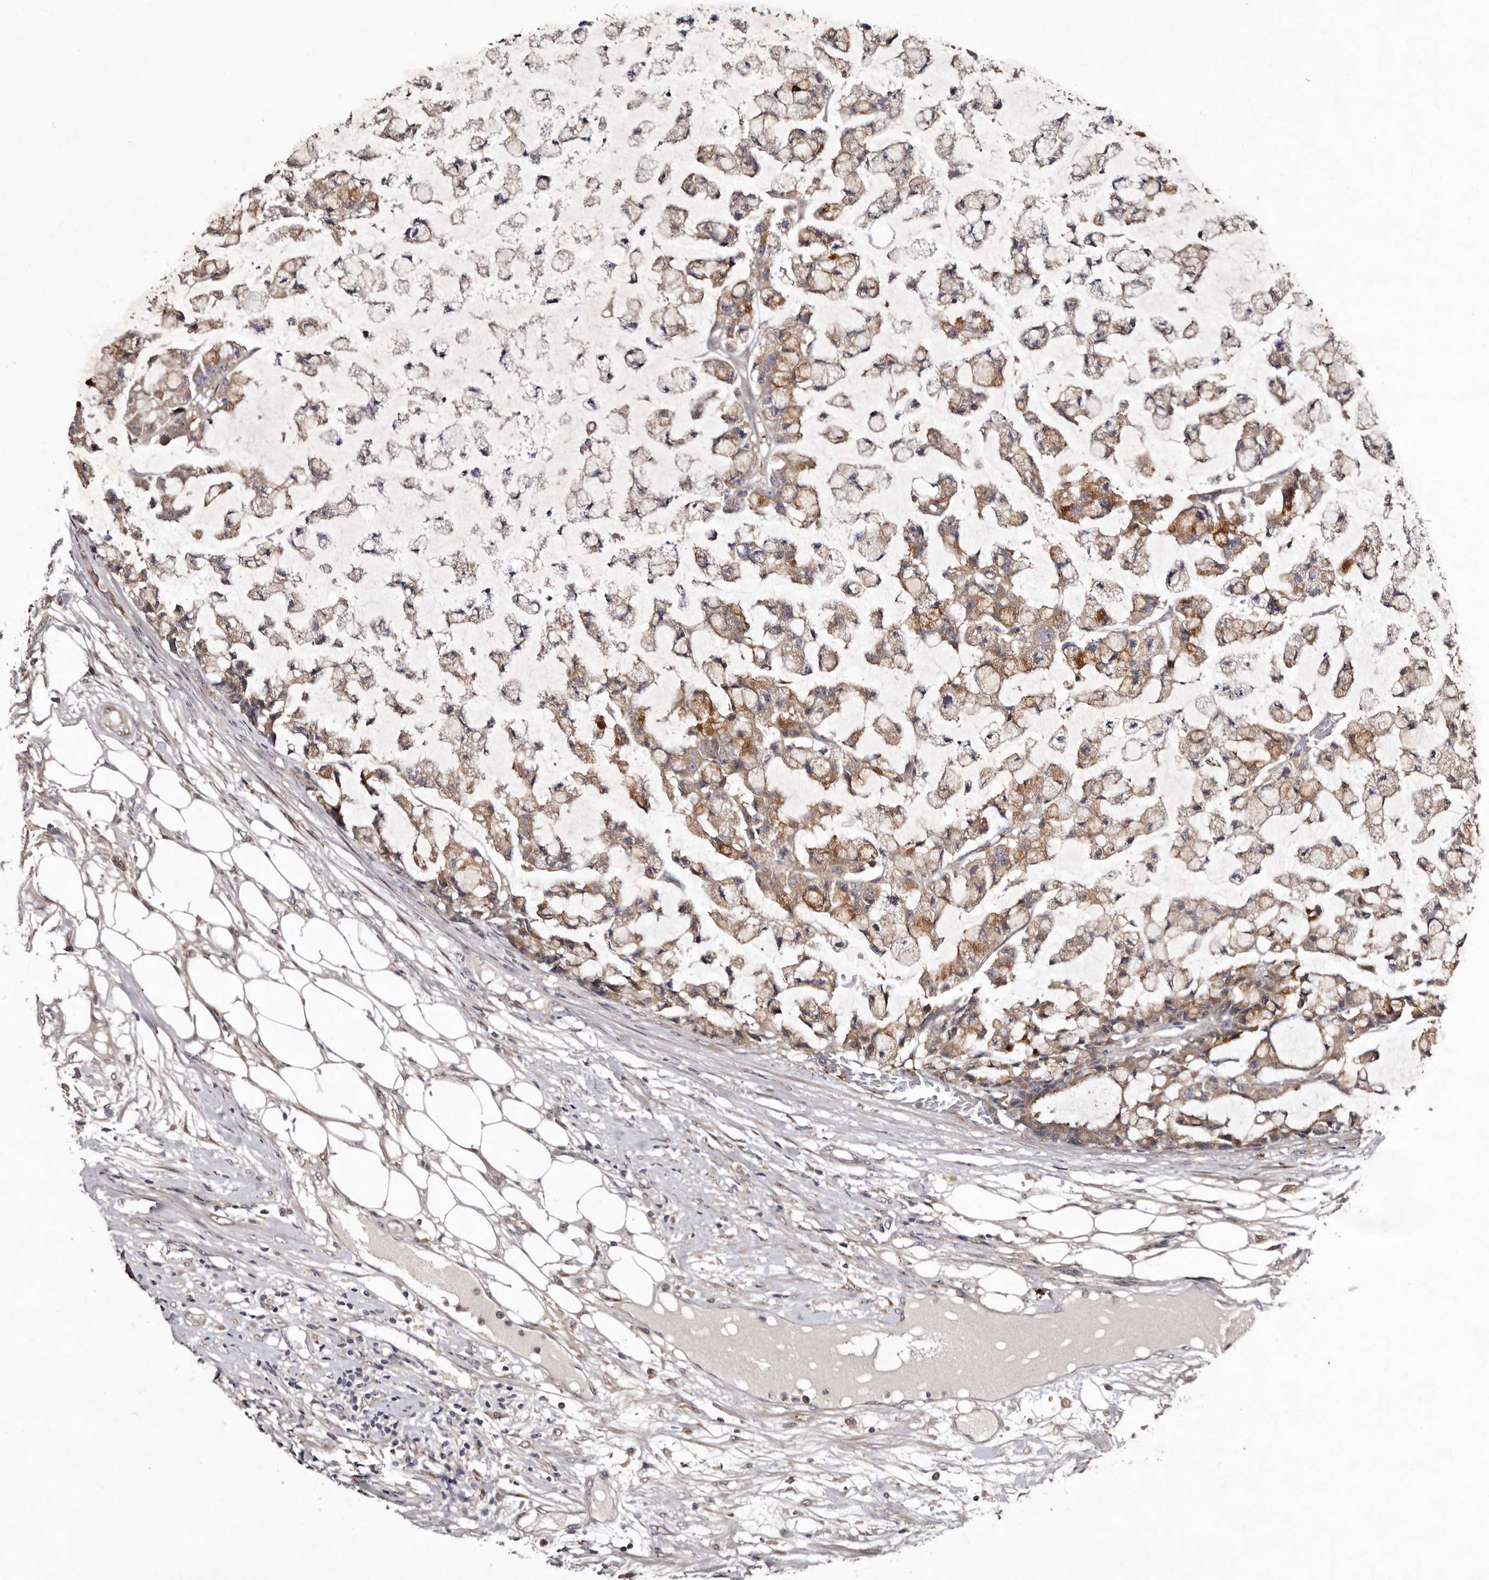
{"staining": {"intensity": "moderate", "quantity": "25%-75%", "location": "cytoplasmic/membranous"}, "tissue": "colorectal cancer", "cell_type": "Tumor cells", "image_type": "cancer", "snomed": [{"axis": "morphology", "description": "Adenocarcinoma, NOS"}, {"axis": "topography", "description": "Colon"}], "caption": "A brown stain labels moderate cytoplasmic/membranous positivity of a protein in adenocarcinoma (colorectal) tumor cells. (brown staining indicates protein expression, while blue staining denotes nuclei).", "gene": "FAM91A1", "patient": {"sex": "female", "age": 84}}